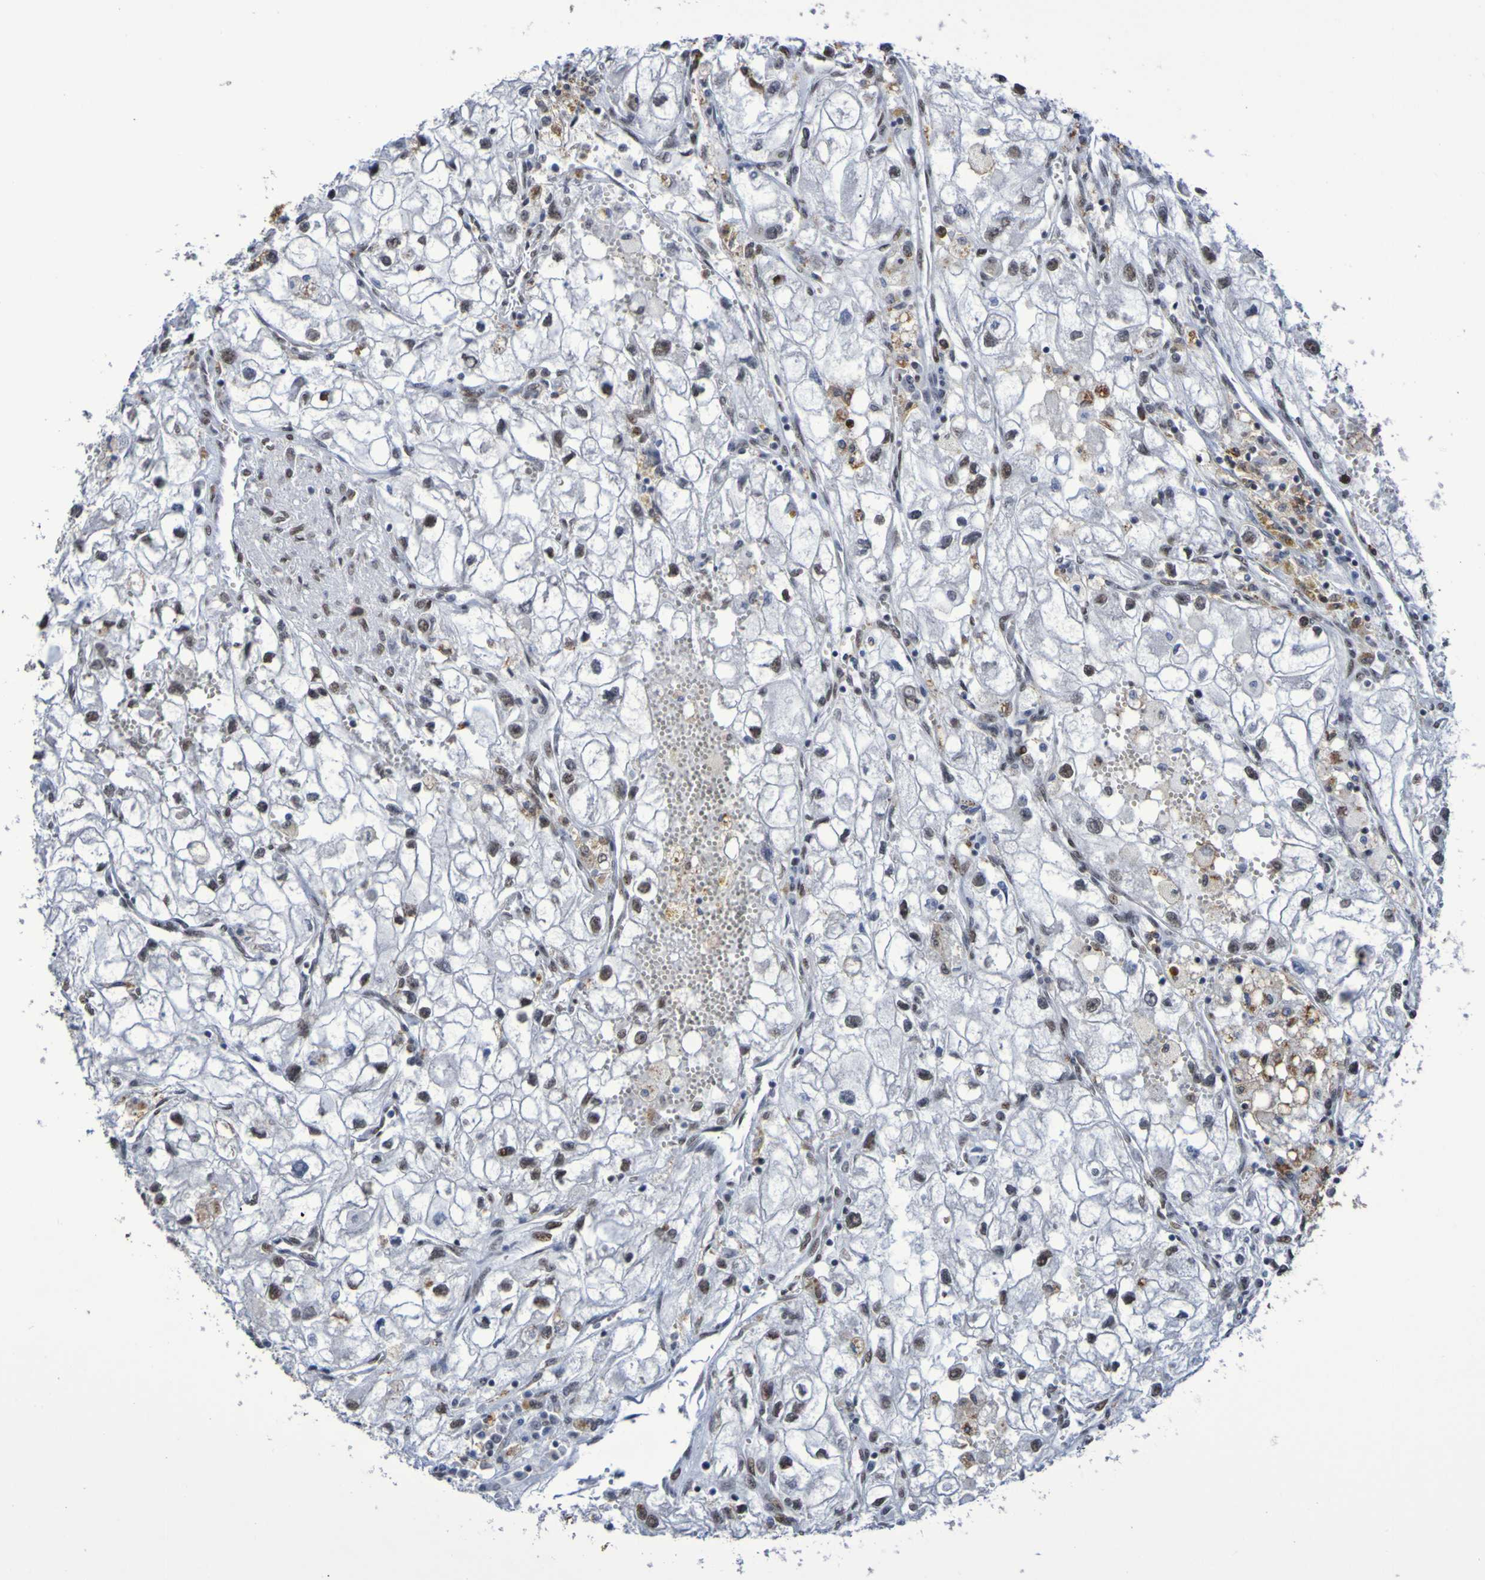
{"staining": {"intensity": "moderate", "quantity": "25%-75%", "location": "nuclear"}, "tissue": "renal cancer", "cell_type": "Tumor cells", "image_type": "cancer", "snomed": [{"axis": "morphology", "description": "Adenocarcinoma, NOS"}, {"axis": "topography", "description": "Kidney"}], "caption": "Protein staining demonstrates moderate nuclear staining in approximately 25%-75% of tumor cells in renal cancer (adenocarcinoma).", "gene": "MRTFB", "patient": {"sex": "female", "age": 70}}